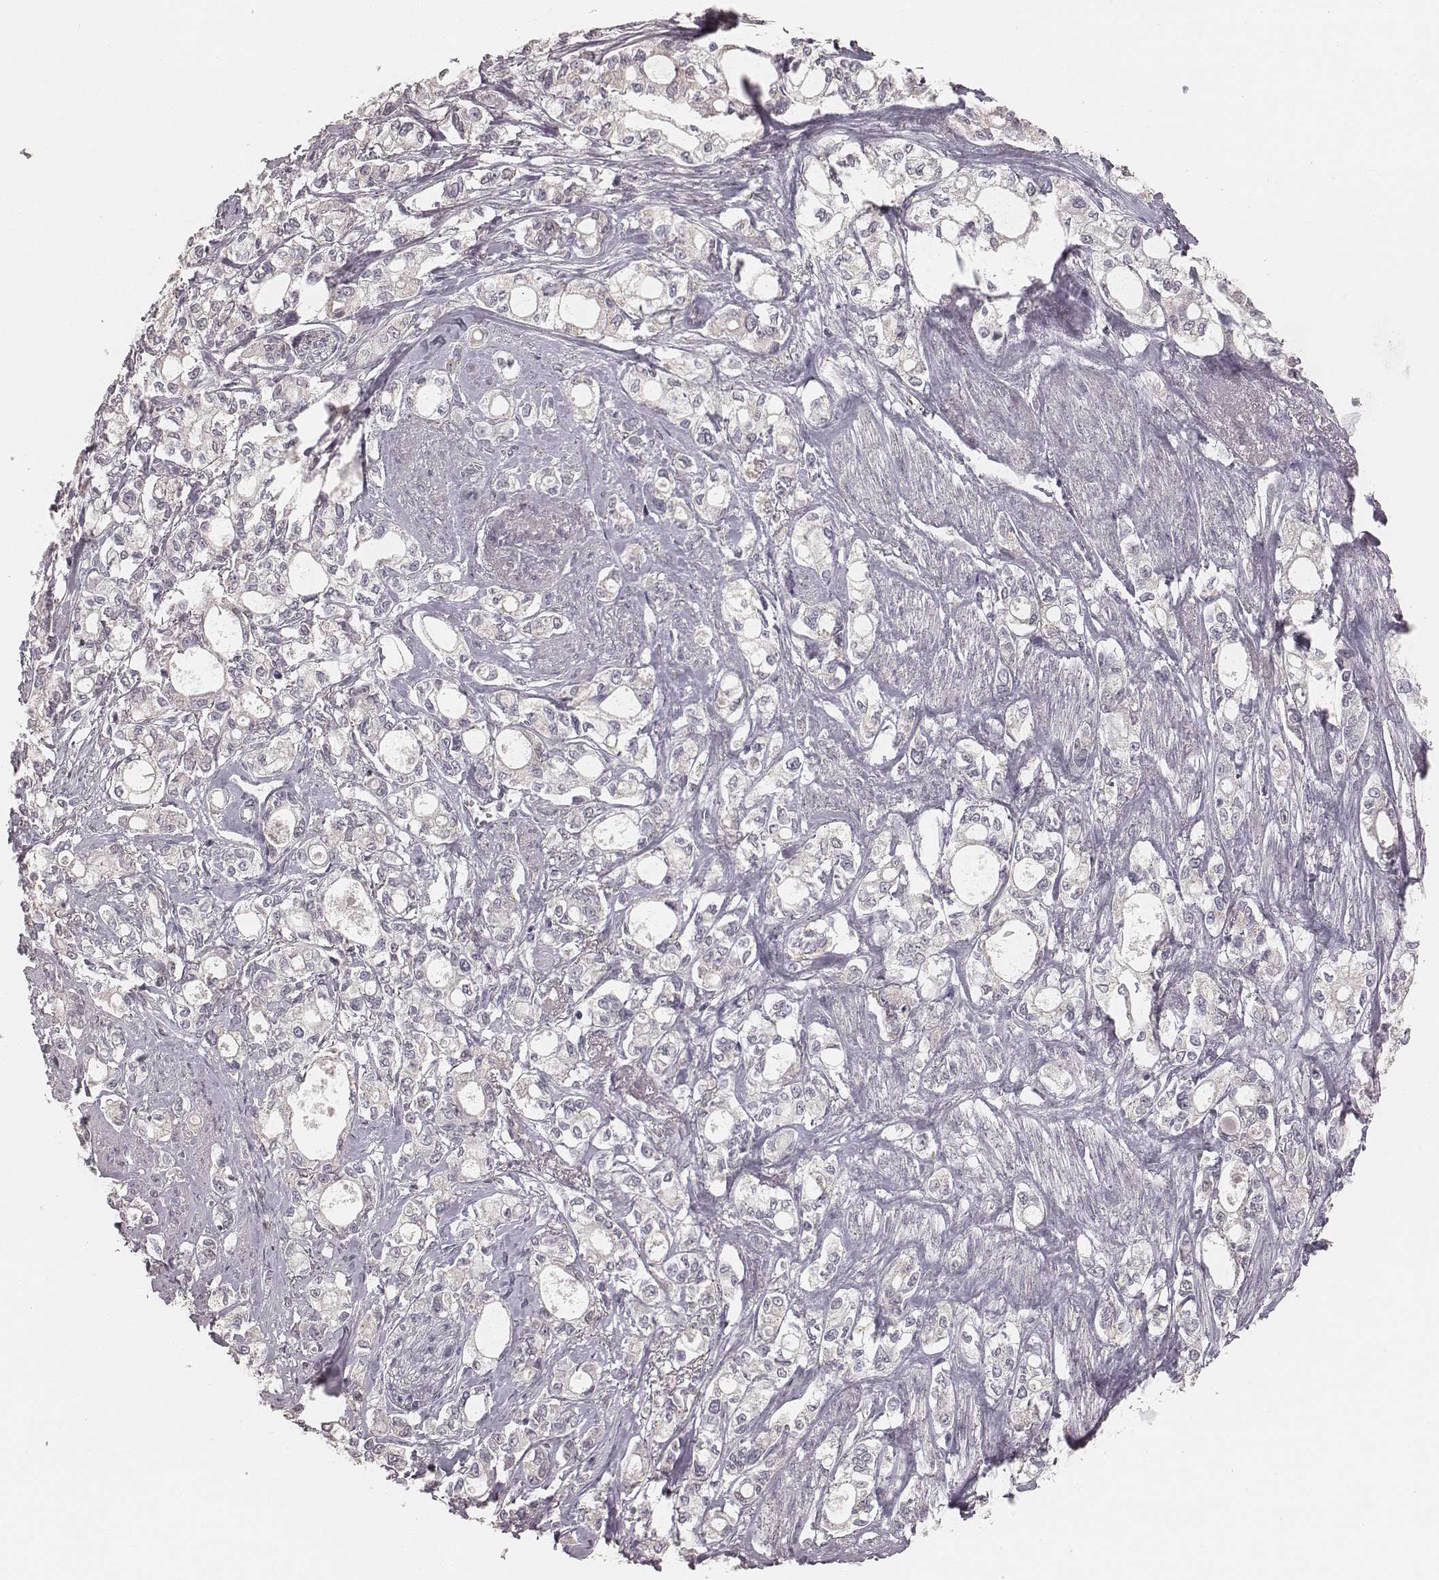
{"staining": {"intensity": "negative", "quantity": "none", "location": "none"}, "tissue": "stomach cancer", "cell_type": "Tumor cells", "image_type": "cancer", "snomed": [{"axis": "morphology", "description": "Adenocarcinoma, NOS"}, {"axis": "topography", "description": "Stomach"}], "caption": "DAB (3,3'-diaminobenzidine) immunohistochemical staining of human stomach cancer exhibits no significant positivity in tumor cells. (Brightfield microscopy of DAB immunohistochemistry (IHC) at high magnification).", "gene": "SLC7A4", "patient": {"sex": "male", "age": 63}}